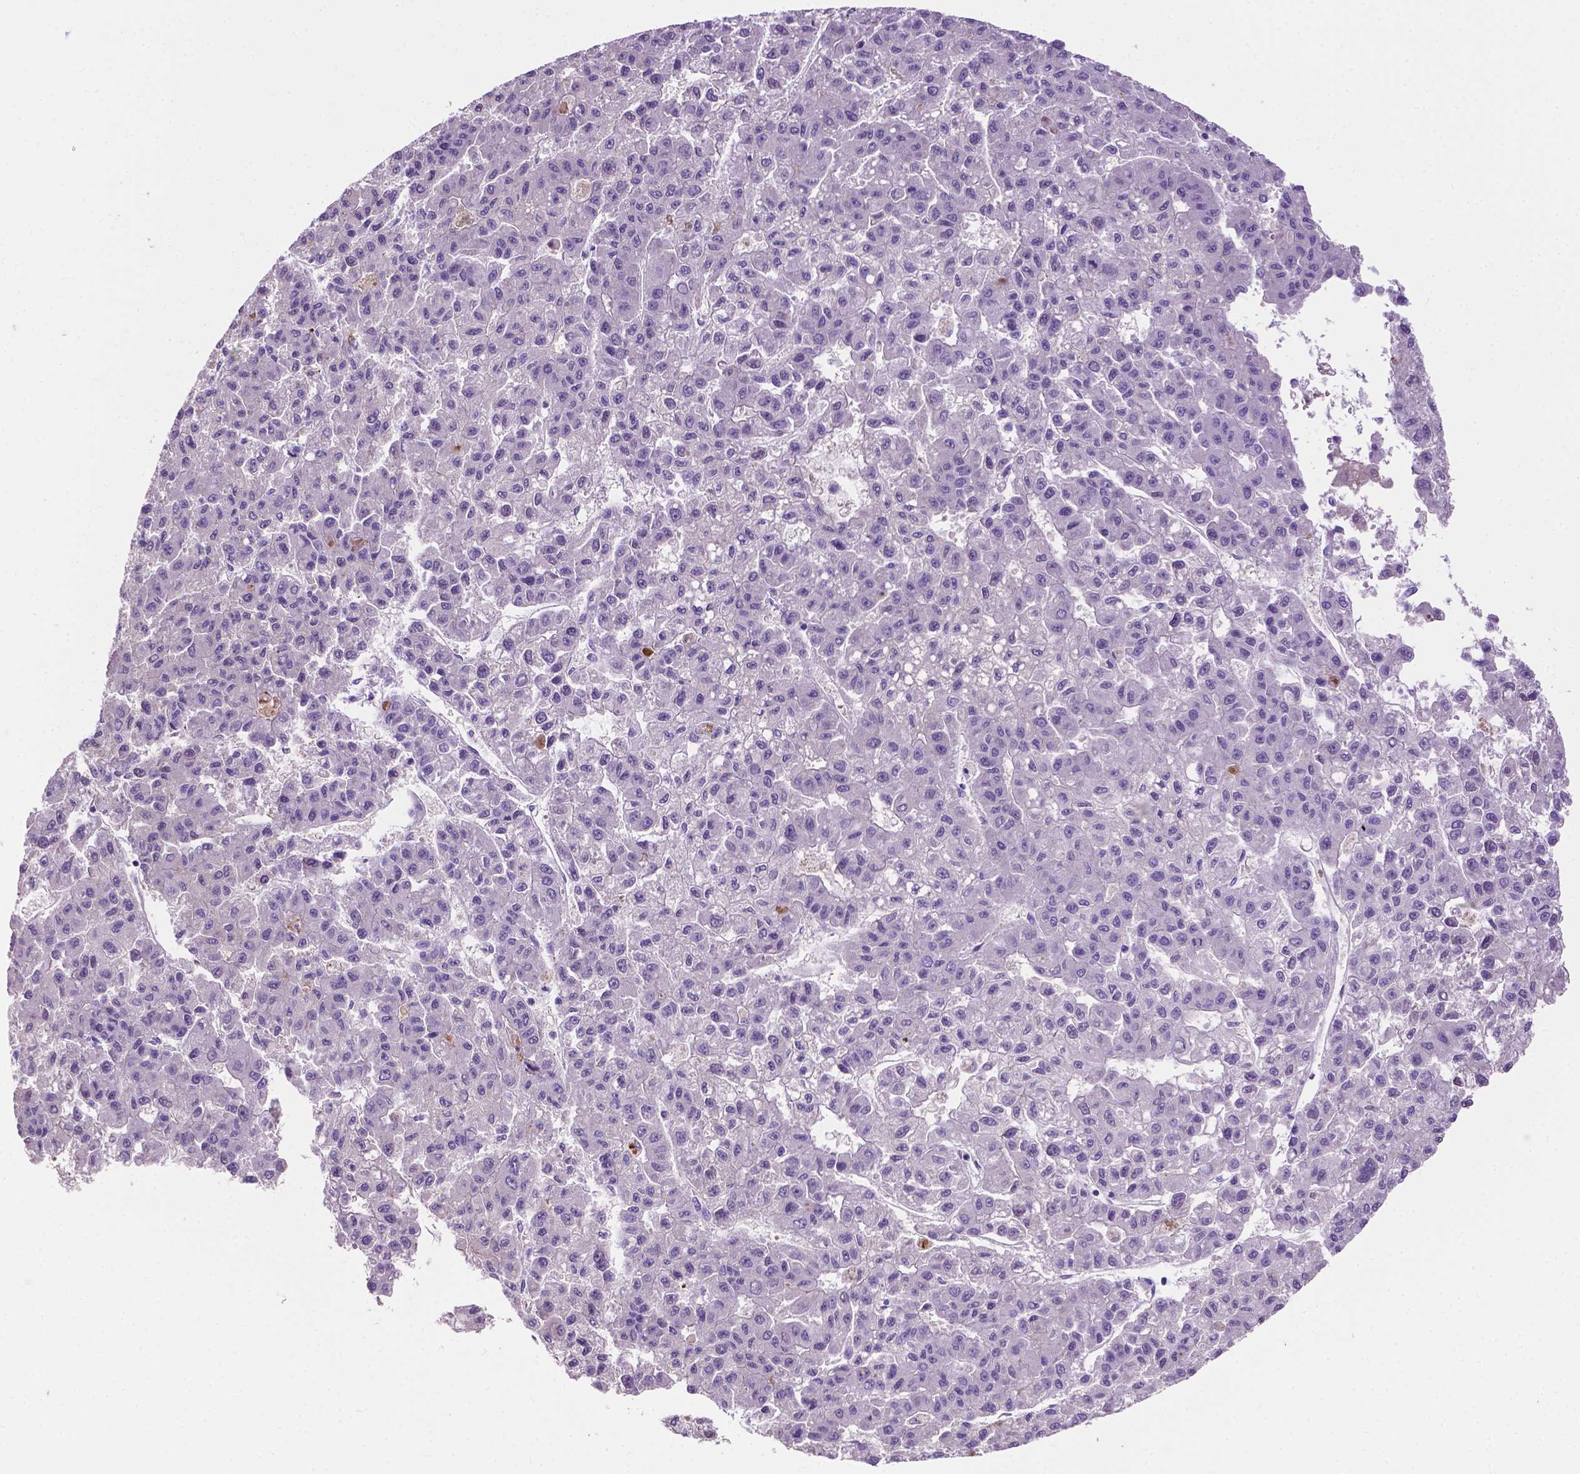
{"staining": {"intensity": "negative", "quantity": "none", "location": "none"}, "tissue": "liver cancer", "cell_type": "Tumor cells", "image_type": "cancer", "snomed": [{"axis": "morphology", "description": "Carcinoma, Hepatocellular, NOS"}, {"axis": "topography", "description": "Liver"}], "caption": "Tumor cells show no significant protein staining in liver cancer.", "gene": "MMP27", "patient": {"sex": "male", "age": 70}}